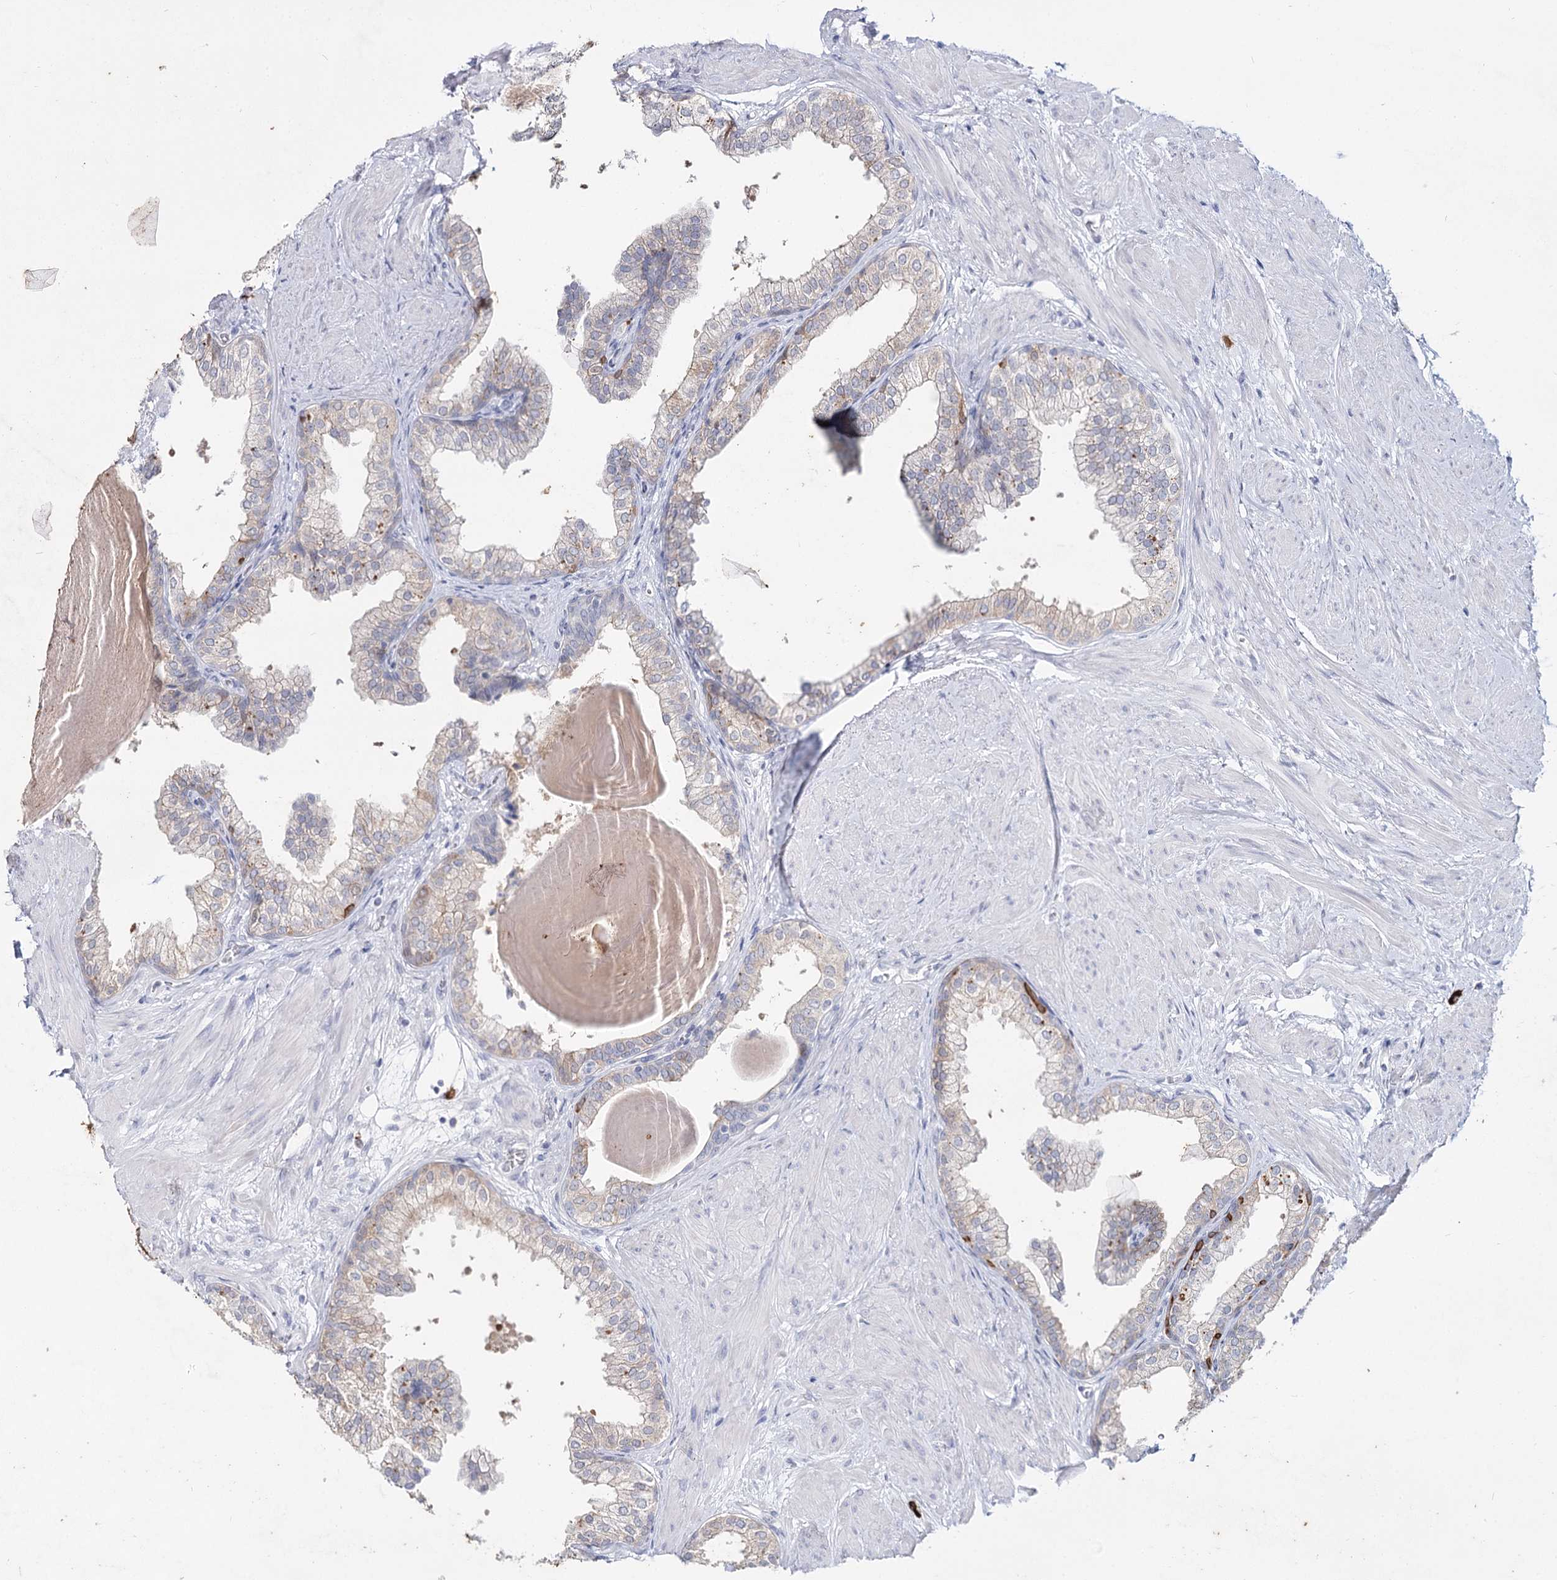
{"staining": {"intensity": "weak", "quantity": "<25%", "location": "cytoplasmic/membranous"}, "tissue": "prostate", "cell_type": "Glandular cells", "image_type": "normal", "snomed": [{"axis": "morphology", "description": "Normal tissue, NOS"}, {"axis": "topography", "description": "Prostate"}], "caption": "DAB (3,3'-diaminobenzidine) immunohistochemical staining of benign prostate reveals no significant positivity in glandular cells. (DAB immunohistochemistry with hematoxylin counter stain).", "gene": "CCDC73", "patient": {"sex": "male", "age": 48}}